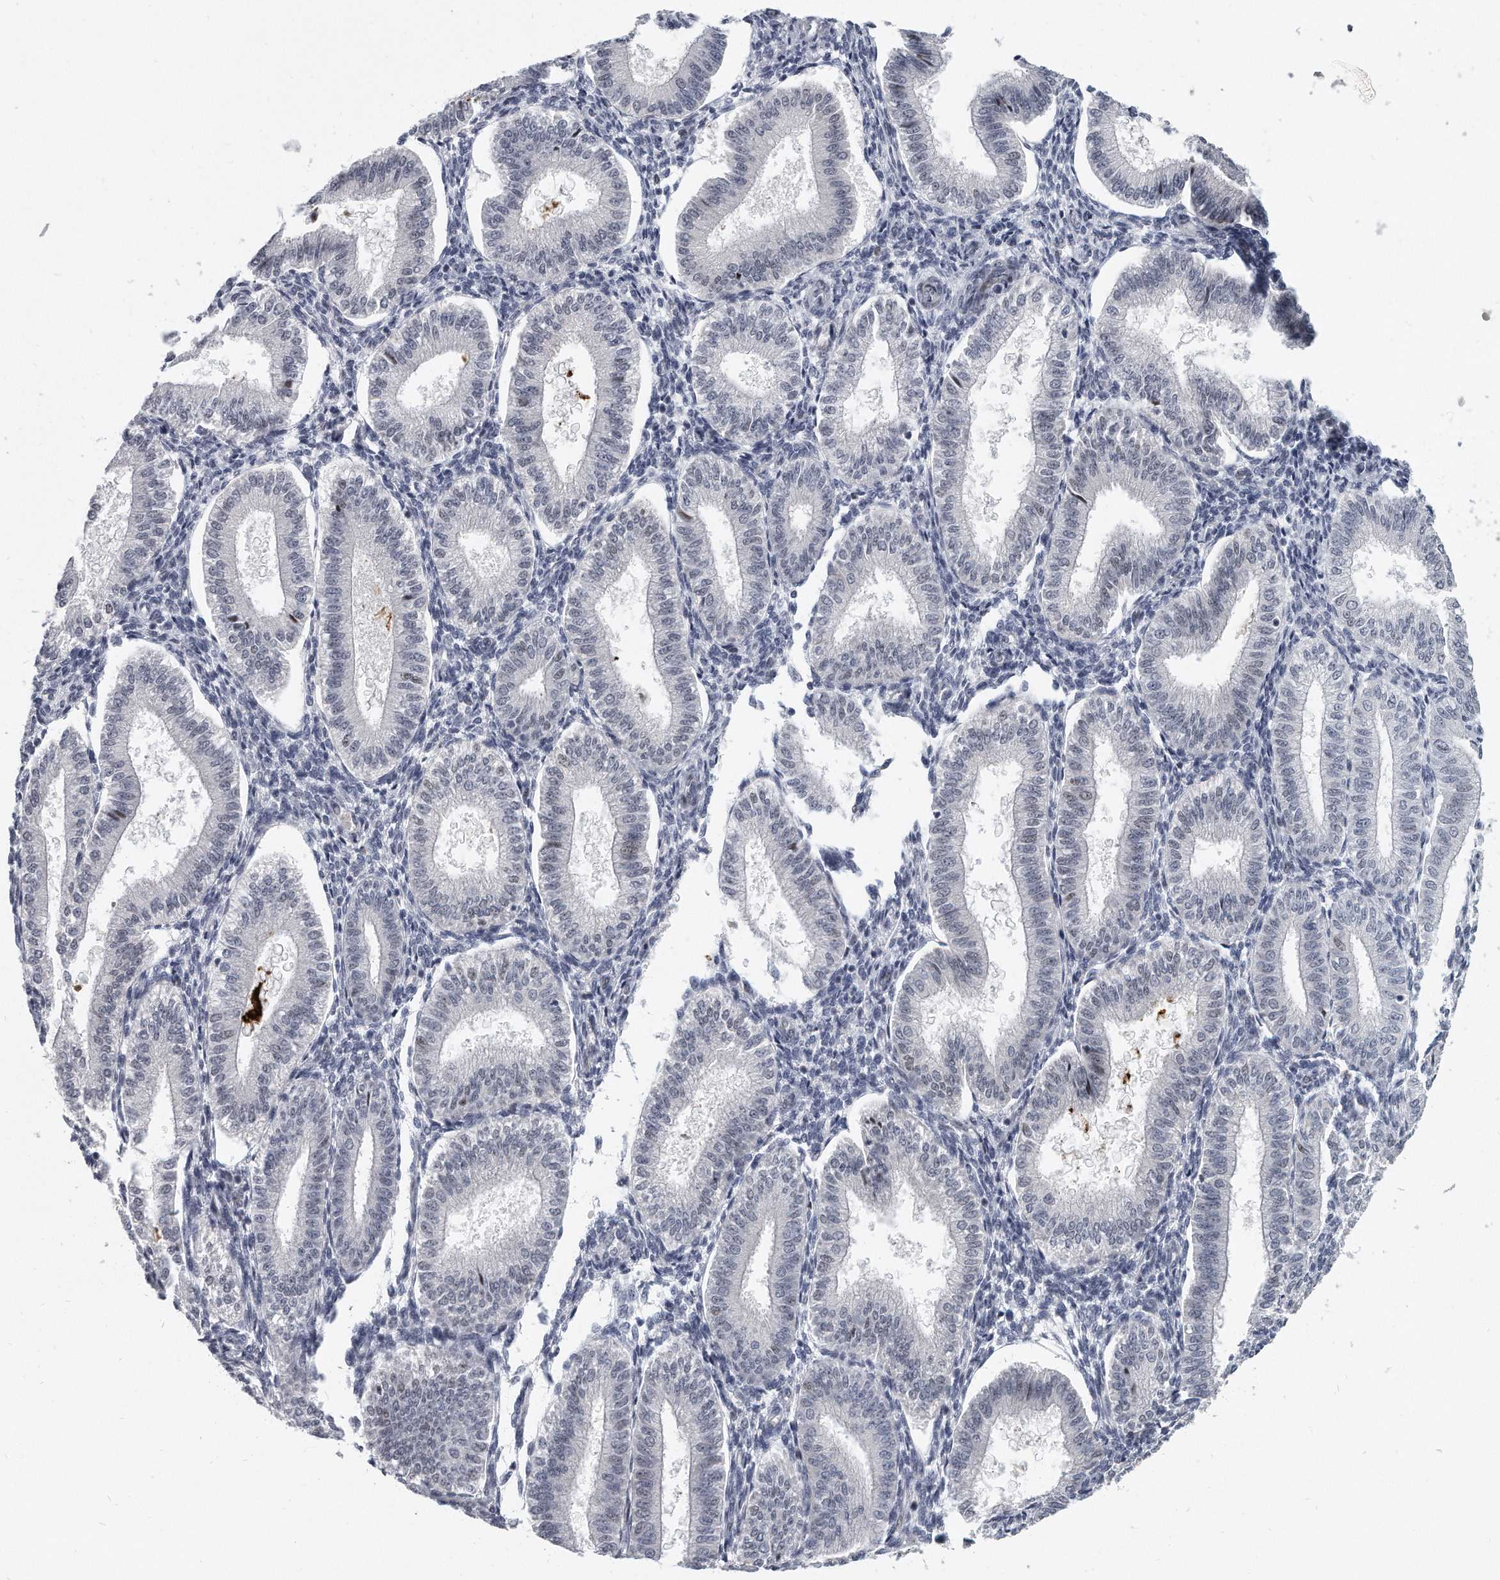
{"staining": {"intensity": "negative", "quantity": "none", "location": "none"}, "tissue": "endometrium", "cell_type": "Cells in endometrial stroma", "image_type": "normal", "snomed": [{"axis": "morphology", "description": "Normal tissue, NOS"}, {"axis": "topography", "description": "Endometrium"}], "caption": "The micrograph reveals no significant positivity in cells in endometrial stroma of endometrium. (Stains: DAB IHC with hematoxylin counter stain, Microscopy: brightfield microscopy at high magnification).", "gene": "TFCP2L1", "patient": {"sex": "female", "age": 39}}